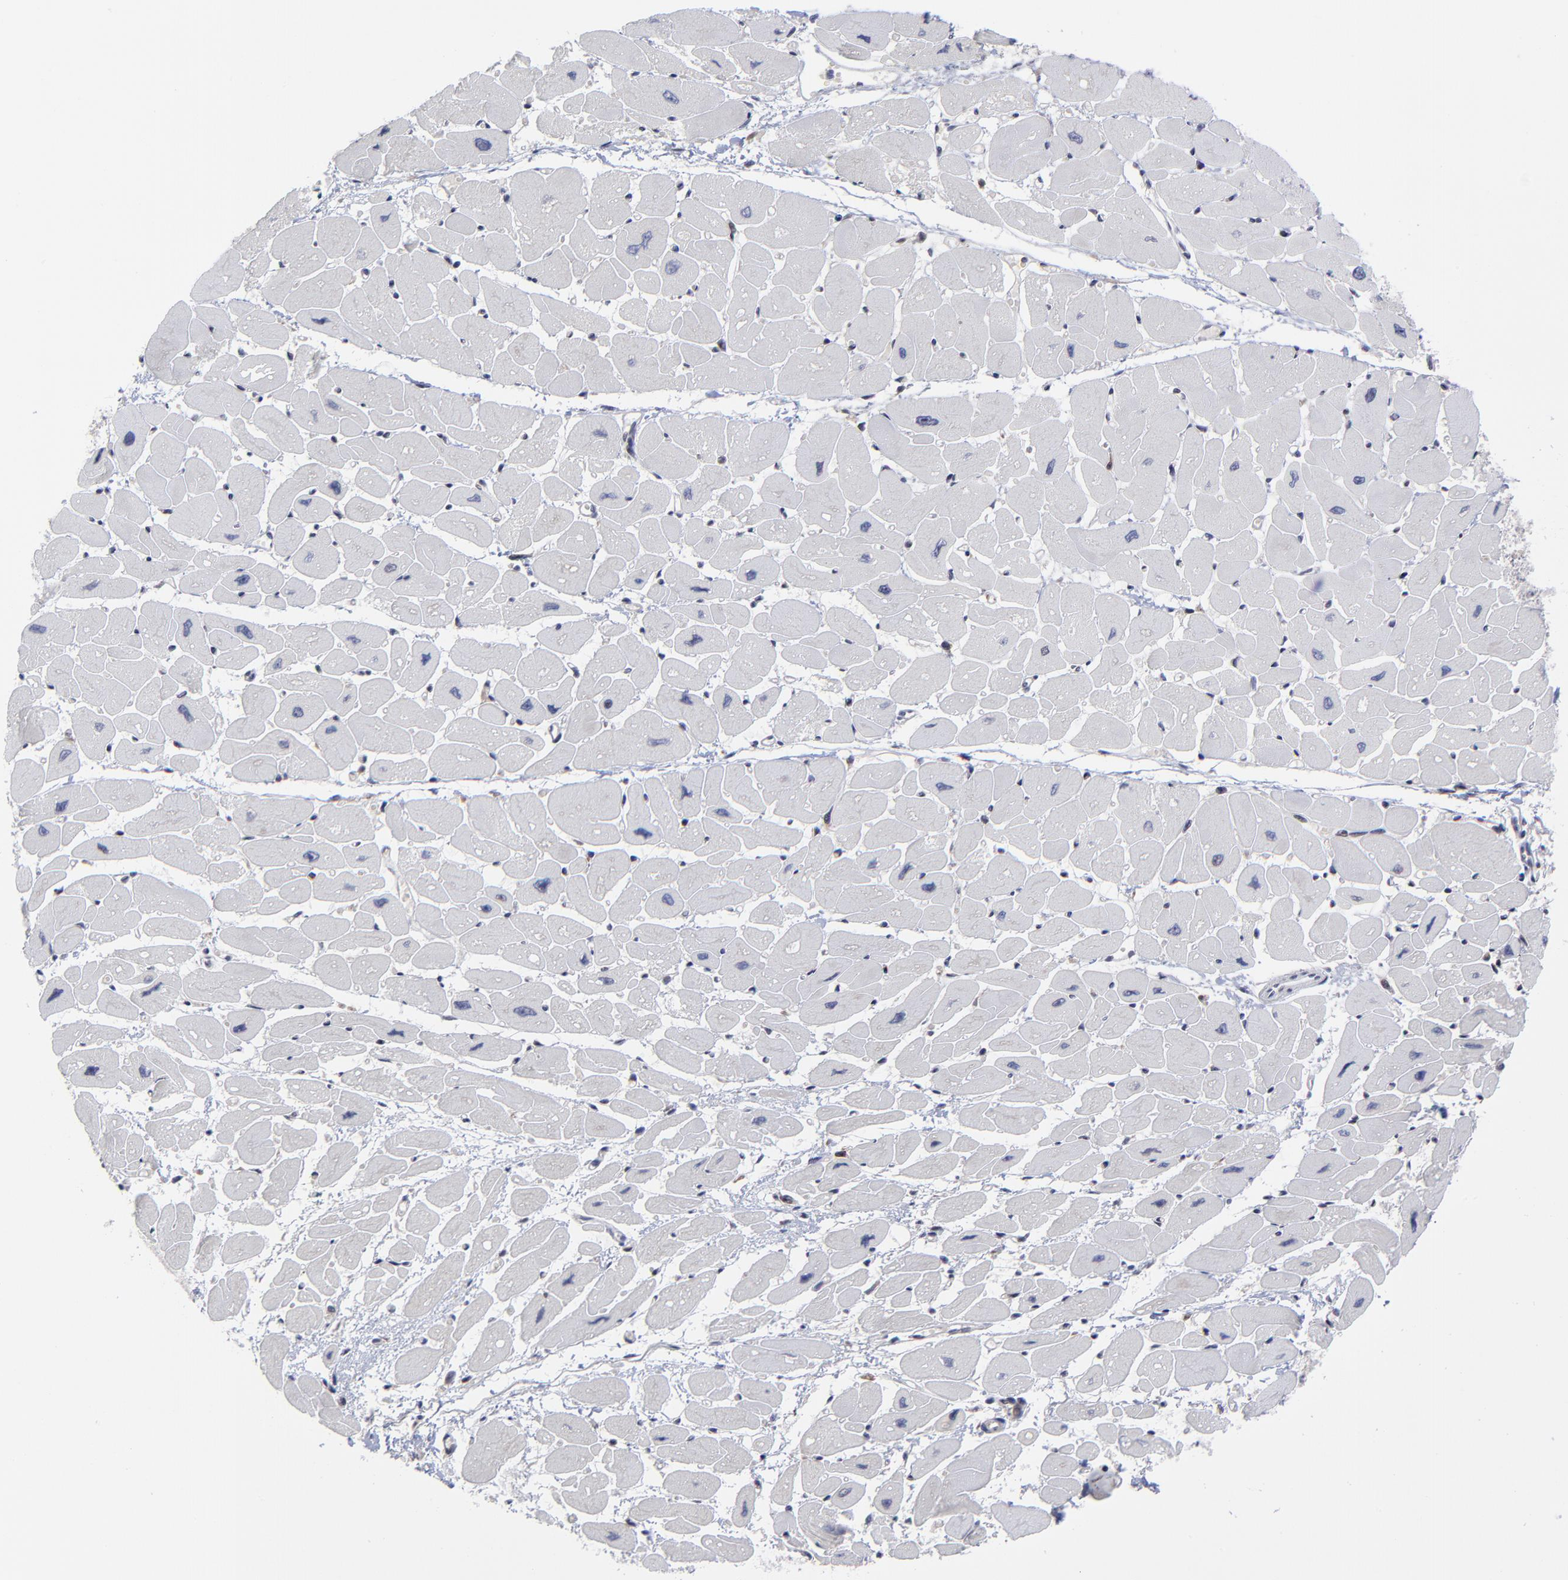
{"staining": {"intensity": "negative", "quantity": "none", "location": "none"}, "tissue": "heart muscle", "cell_type": "Cardiomyocytes", "image_type": "normal", "snomed": [{"axis": "morphology", "description": "Normal tissue, NOS"}, {"axis": "topography", "description": "Heart"}], "caption": "DAB (3,3'-diaminobenzidine) immunohistochemical staining of normal human heart muscle shows no significant positivity in cardiomyocytes.", "gene": "UBE2L6", "patient": {"sex": "female", "age": 54}}